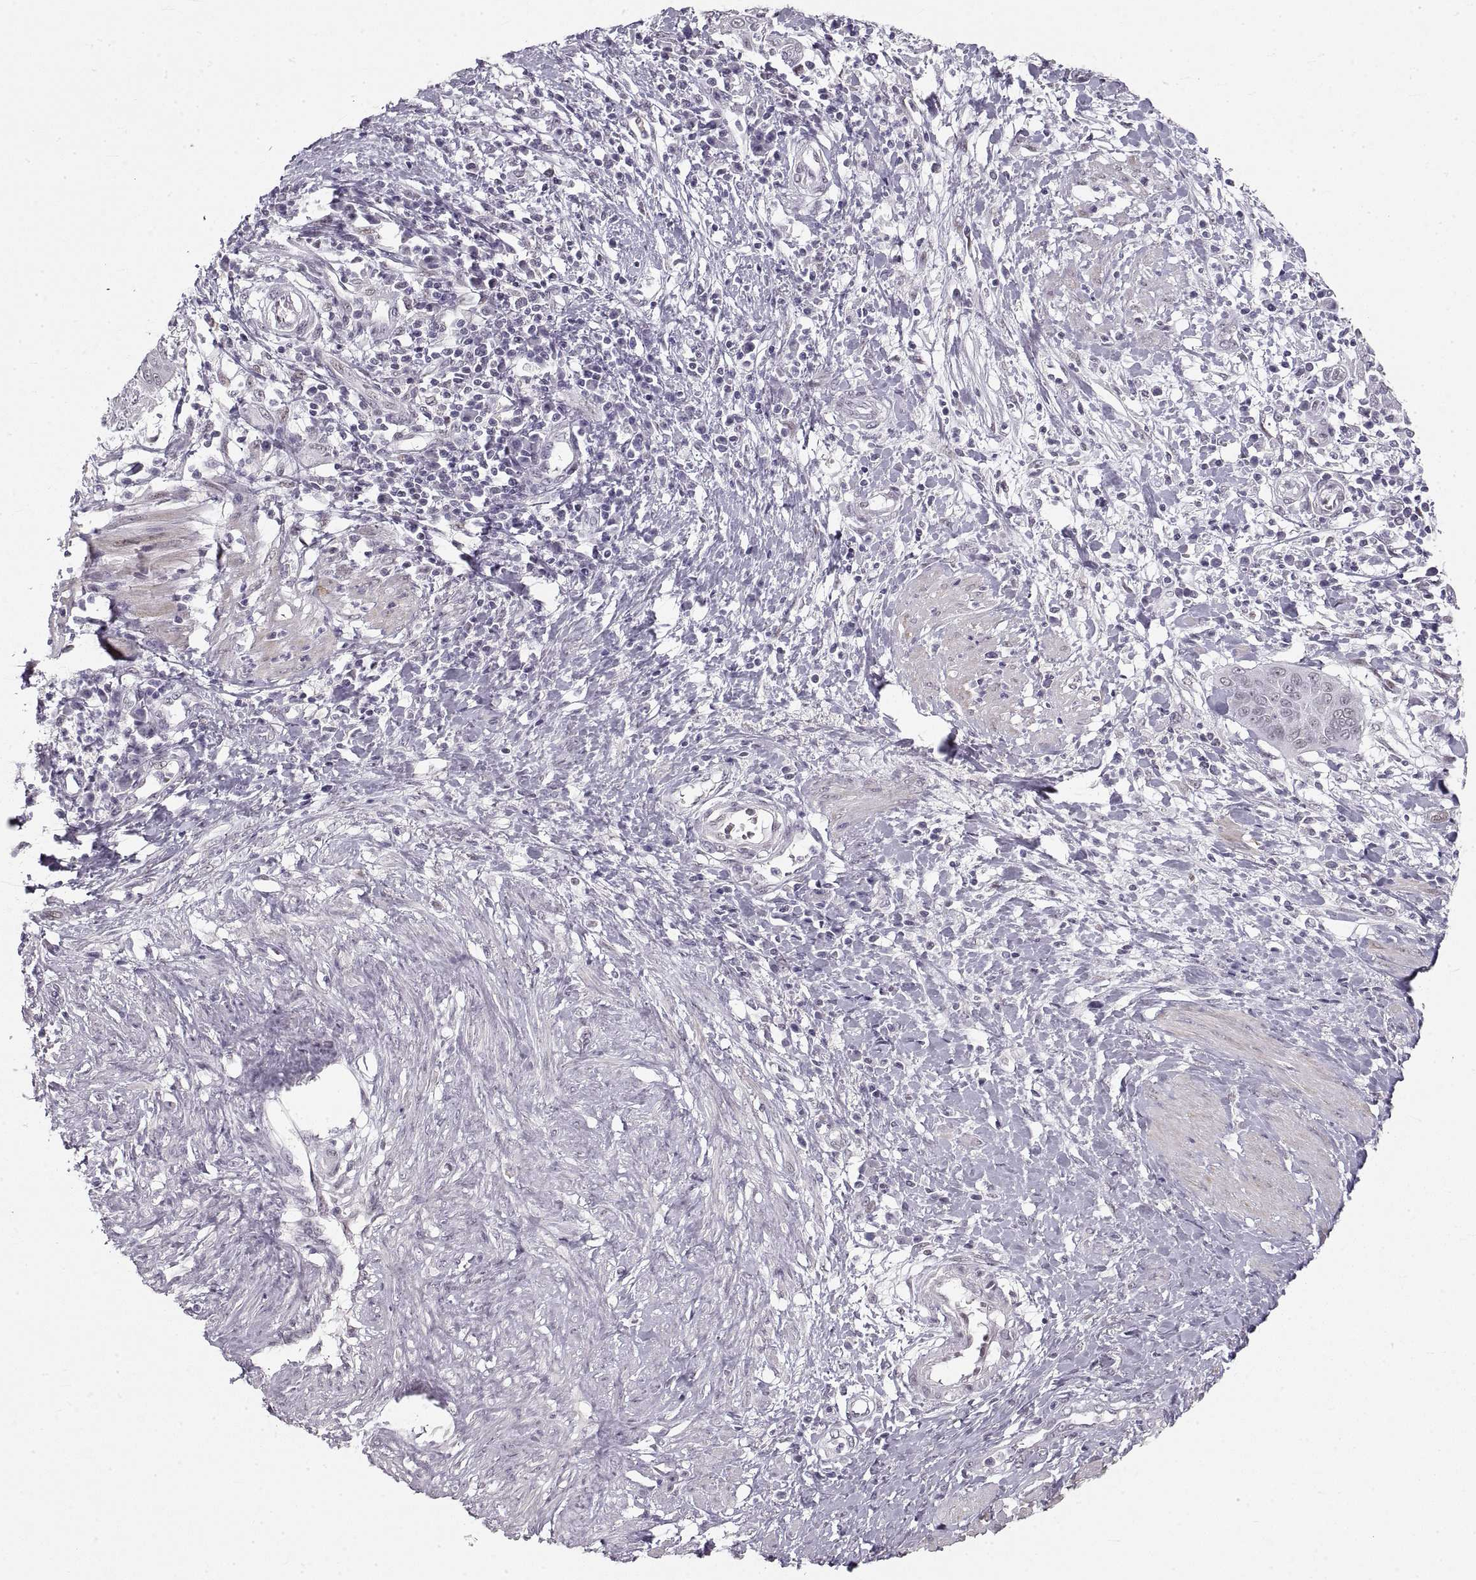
{"staining": {"intensity": "negative", "quantity": "none", "location": "none"}, "tissue": "cervical cancer", "cell_type": "Tumor cells", "image_type": "cancer", "snomed": [{"axis": "morphology", "description": "Squamous cell carcinoma, NOS"}, {"axis": "topography", "description": "Cervix"}], "caption": "The immunohistochemistry micrograph has no significant positivity in tumor cells of squamous cell carcinoma (cervical) tissue.", "gene": "NANOS3", "patient": {"sex": "female", "age": 39}}